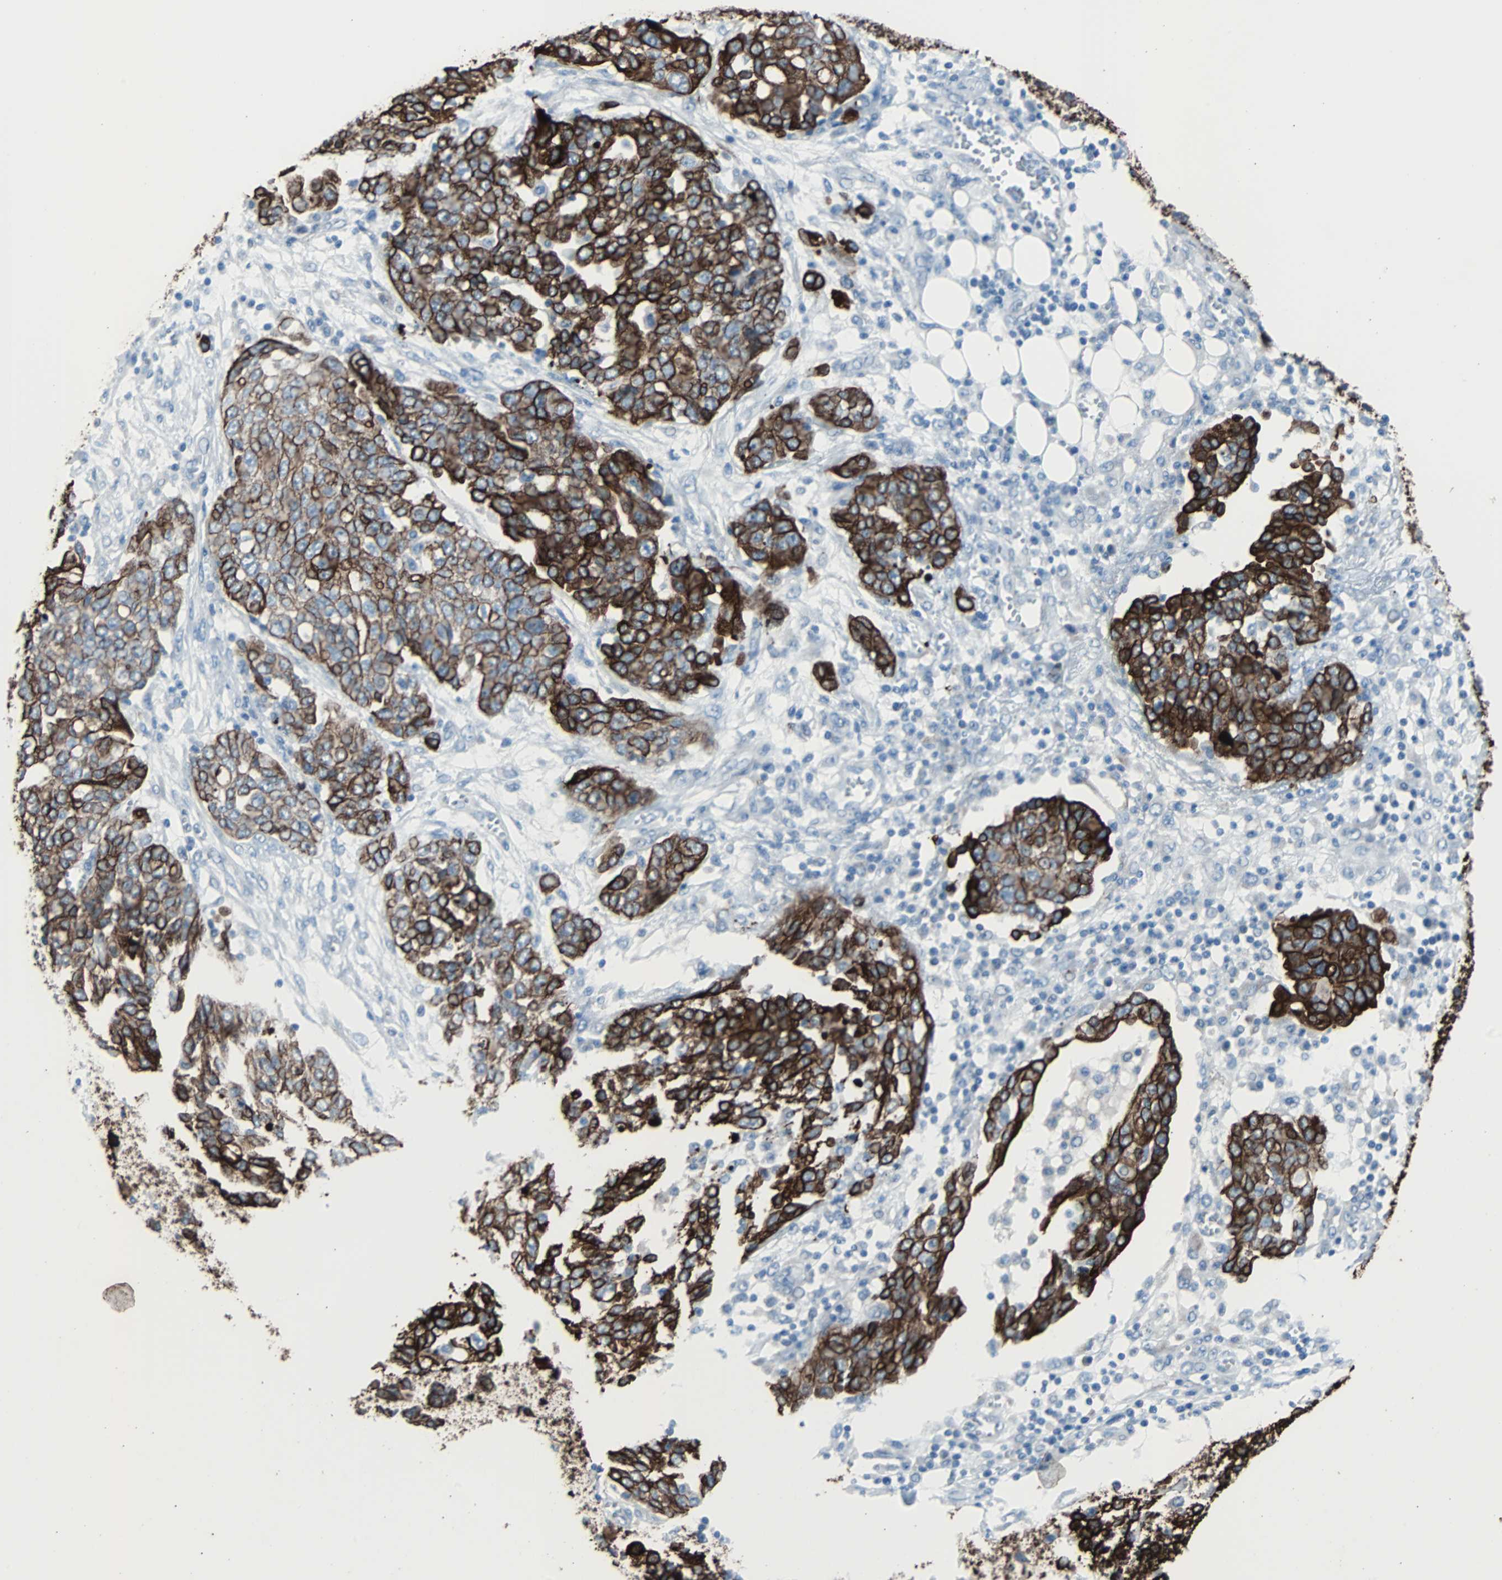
{"staining": {"intensity": "strong", "quantity": ">75%", "location": "cytoplasmic/membranous"}, "tissue": "ovarian cancer", "cell_type": "Tumor cells", "image_type": "cancer", "snomed": [{"axis": "morphology", "description": "Cystadenocarcinoma, serous, NOS"}, {"axis": "topography", "description": "Soft tissue"}, {"axis": "topography", "description": "Ovary"}], "caption": "Ovarian cancer (serous cystadenocarcinoma) was stained to show a protein in brown. There is high levels of strong cytoplasmic/membranous staining in about >75% of tumor cells. (Stains: DAB (3,3'-diaminobenzidine) in brown, nuclei in blue, Microscopy: brightfield microscopy at high magnification).", "gene": "KRT7", "patient": {"sex": "female", "age": 57}}